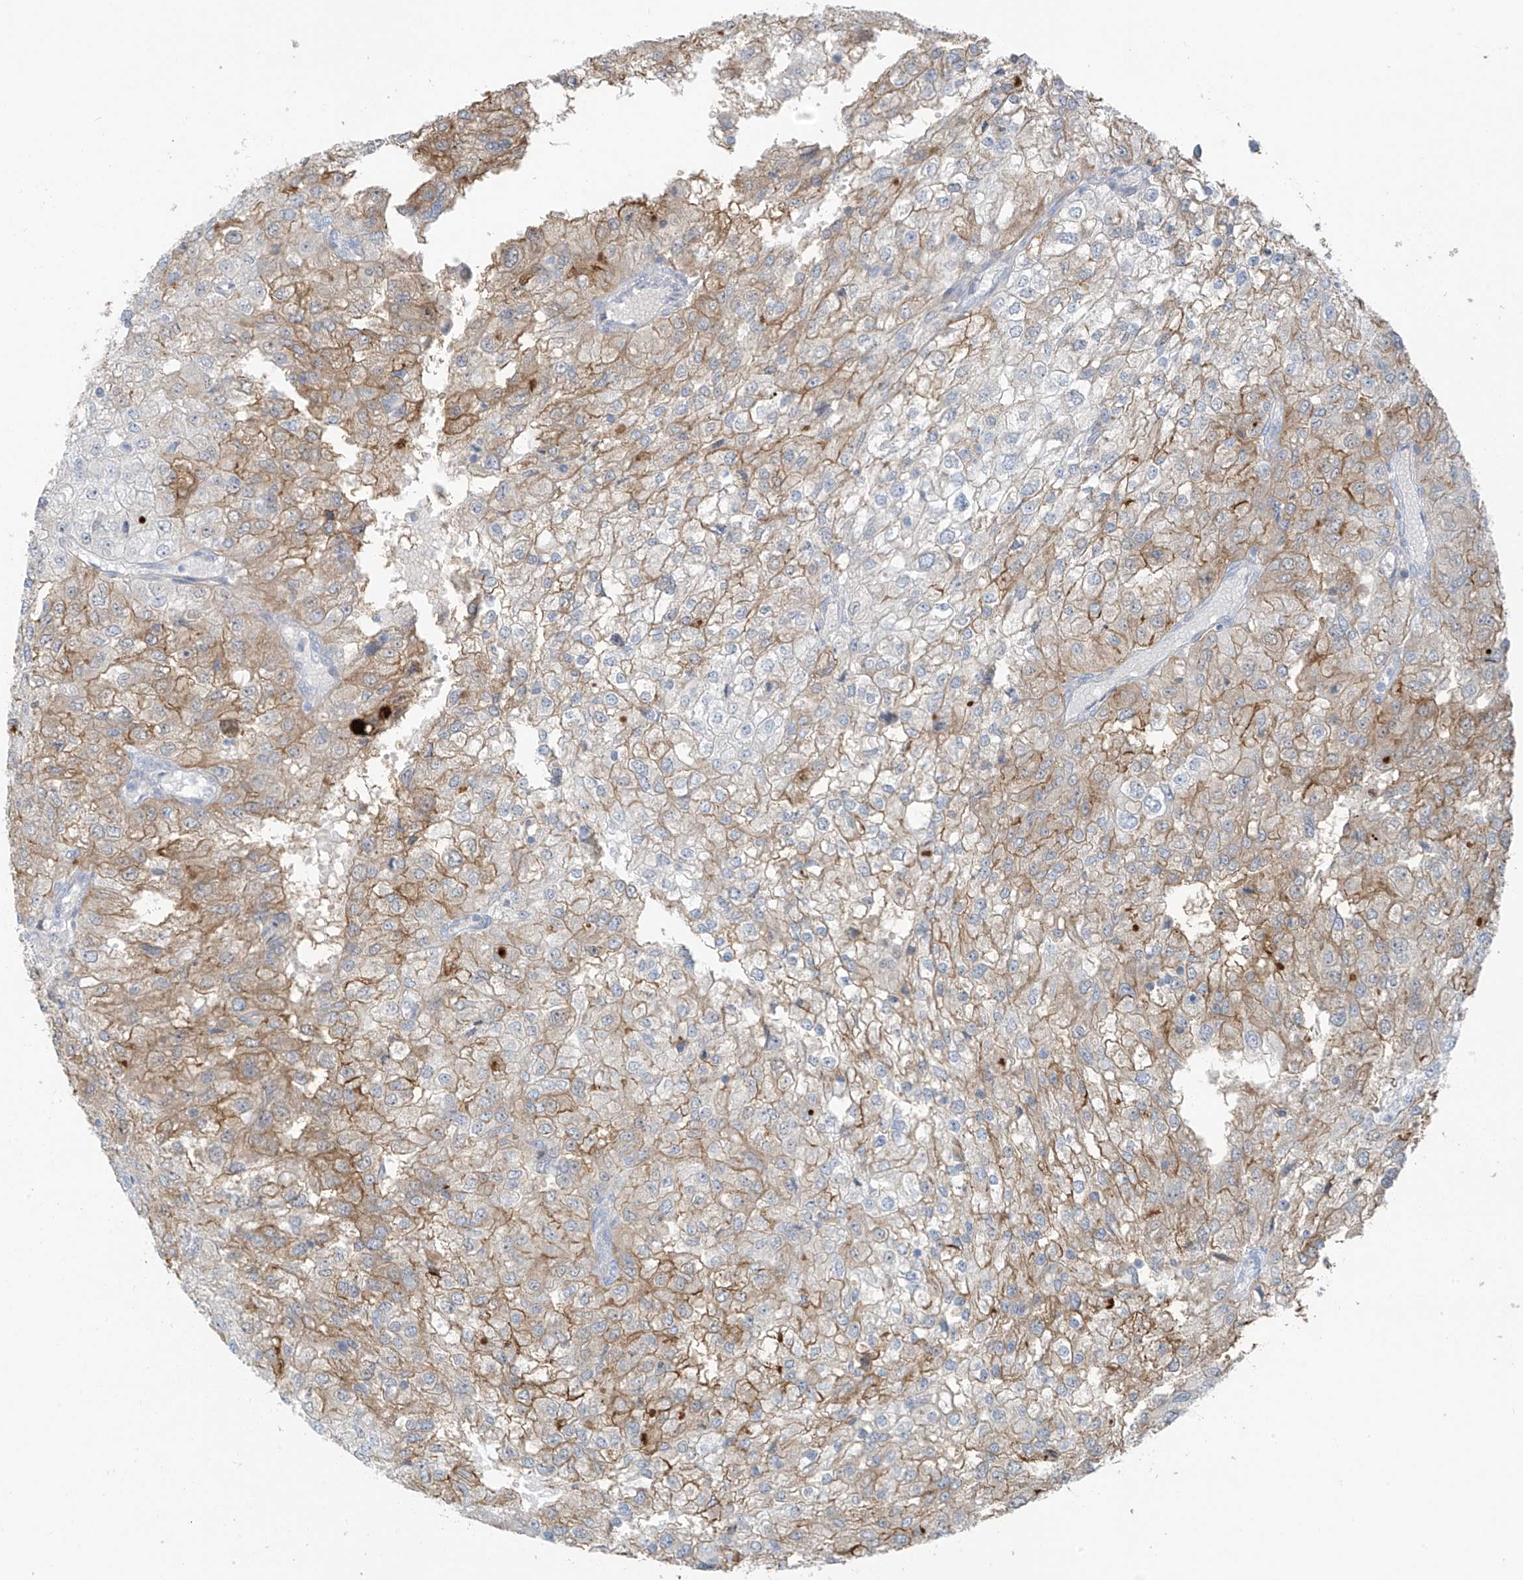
{"staining": {"intensity": "moderate", "quantity": "25%-75%", "location": "cytoplasmic/membranous"}, "tissue": "renal cancer", "cell_type": "Tumor cells", "image_type": "cancer", "snomed": [{"axis": "morphology", "description": "Adenocarcinoma, NOS"}, {"axis": "topography", "description": "Kidney"}], "caption": "Renal cancer stained with IHC displays moderate cytoplasmic/membranous staining in about 25%-75% of tumor cells.", "gene": "ZNF793", "patient": {"sex": "female", "age": 54}}